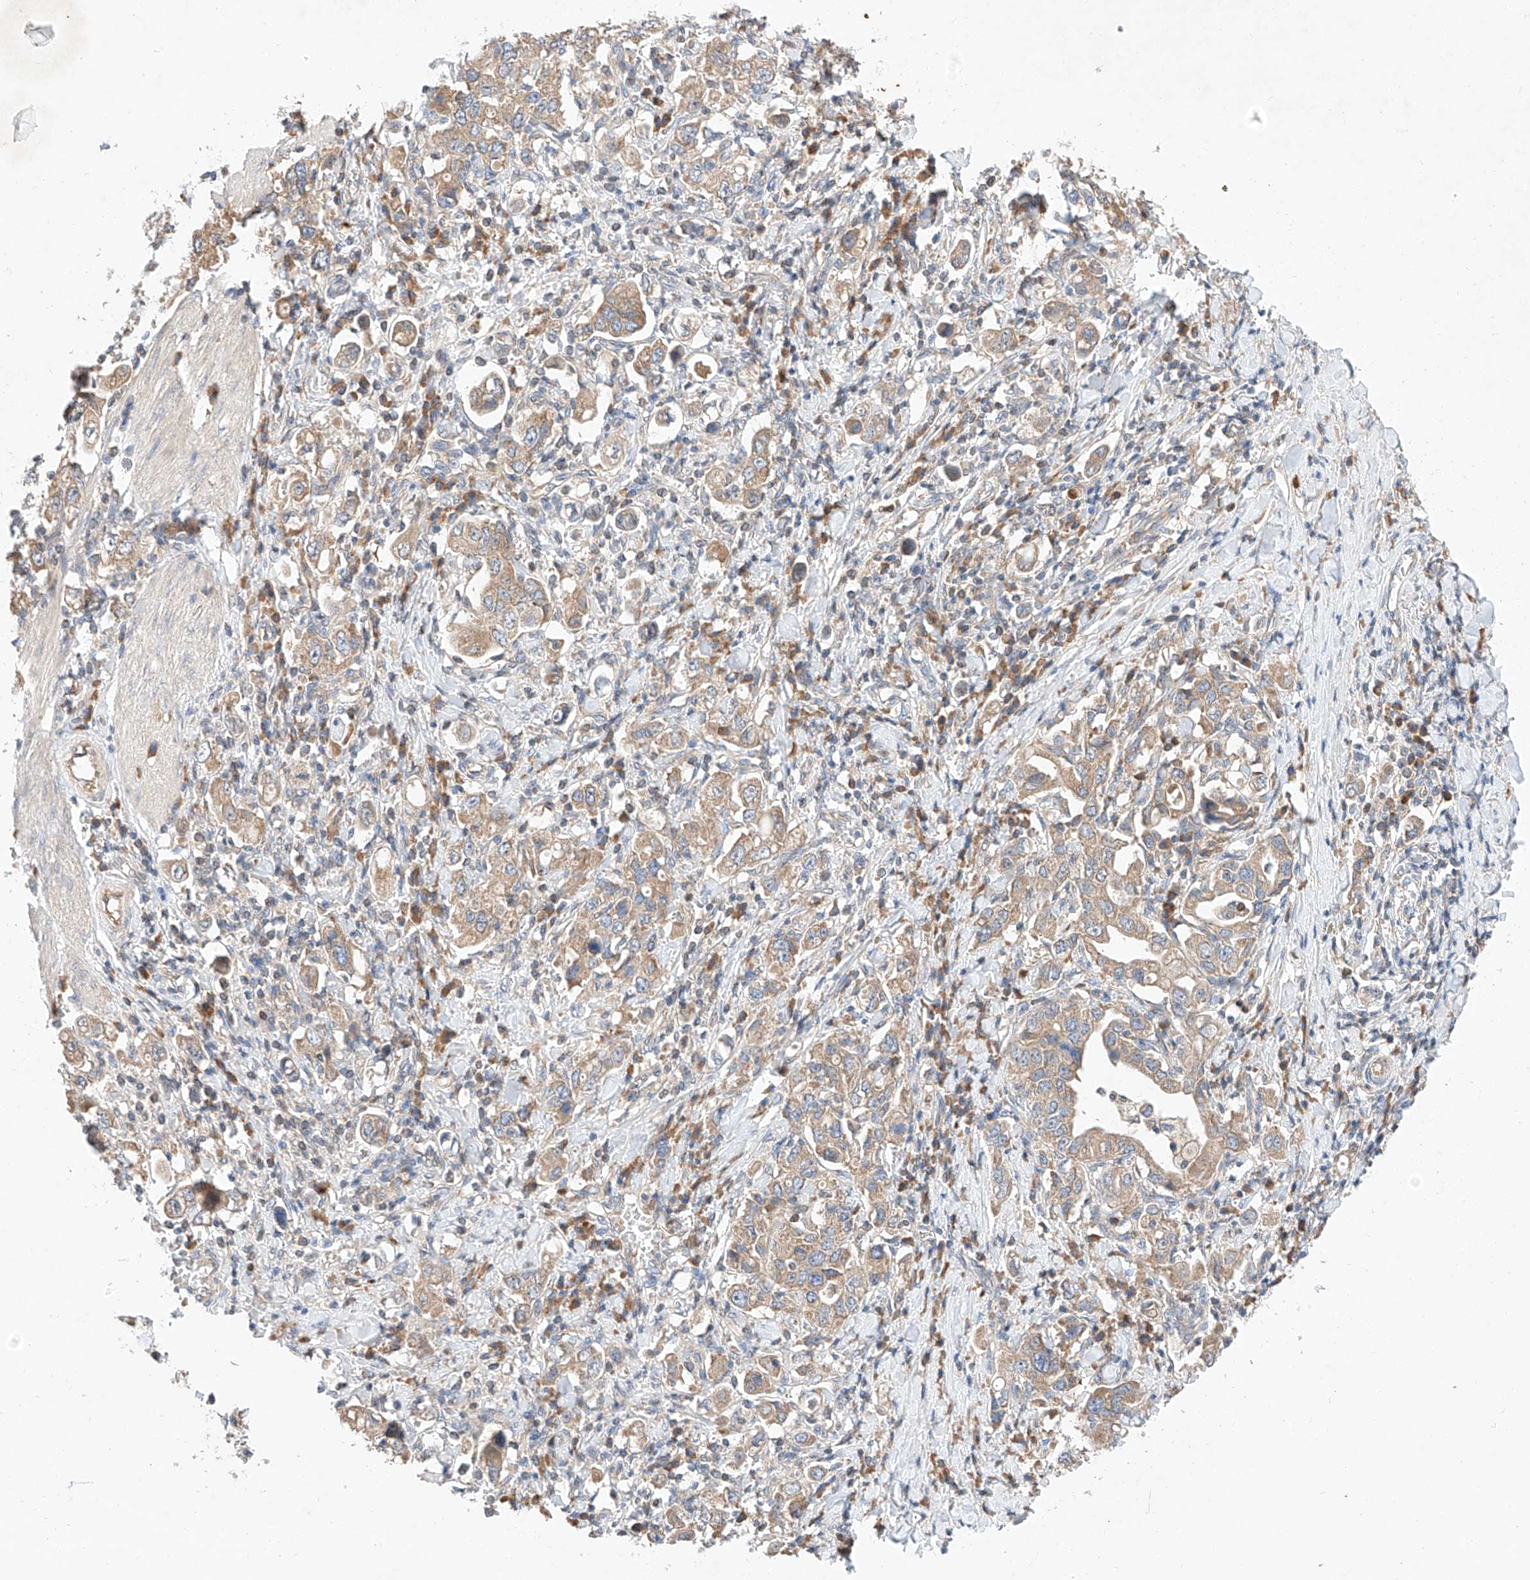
{"staining": {"intensity": "moderate", "quantity": ">75%", "location": "cytoplasmic/membranous"}, "tissue": "stomach cancer", "cell_type": "Tumor cells", "image_type": "cancer", "snomed": [{"axis": "morphology", "description": "Adenocarcinoma, NOS"}, {"axis": "topography", "description": "Stomach, upper"}], "caption": "An immunohistochemistry photomicrograph of neoplastic tissue is shown. Protein staining in brown shows moderate cytoplasmic/membranous positivity in stomach adenocarcinoma within tumor cells. (DAB = brown stain, brightfield microscopy at high magnification).", "gene": "C6orf118", "patient": {"sex": "male", "age": 62}}